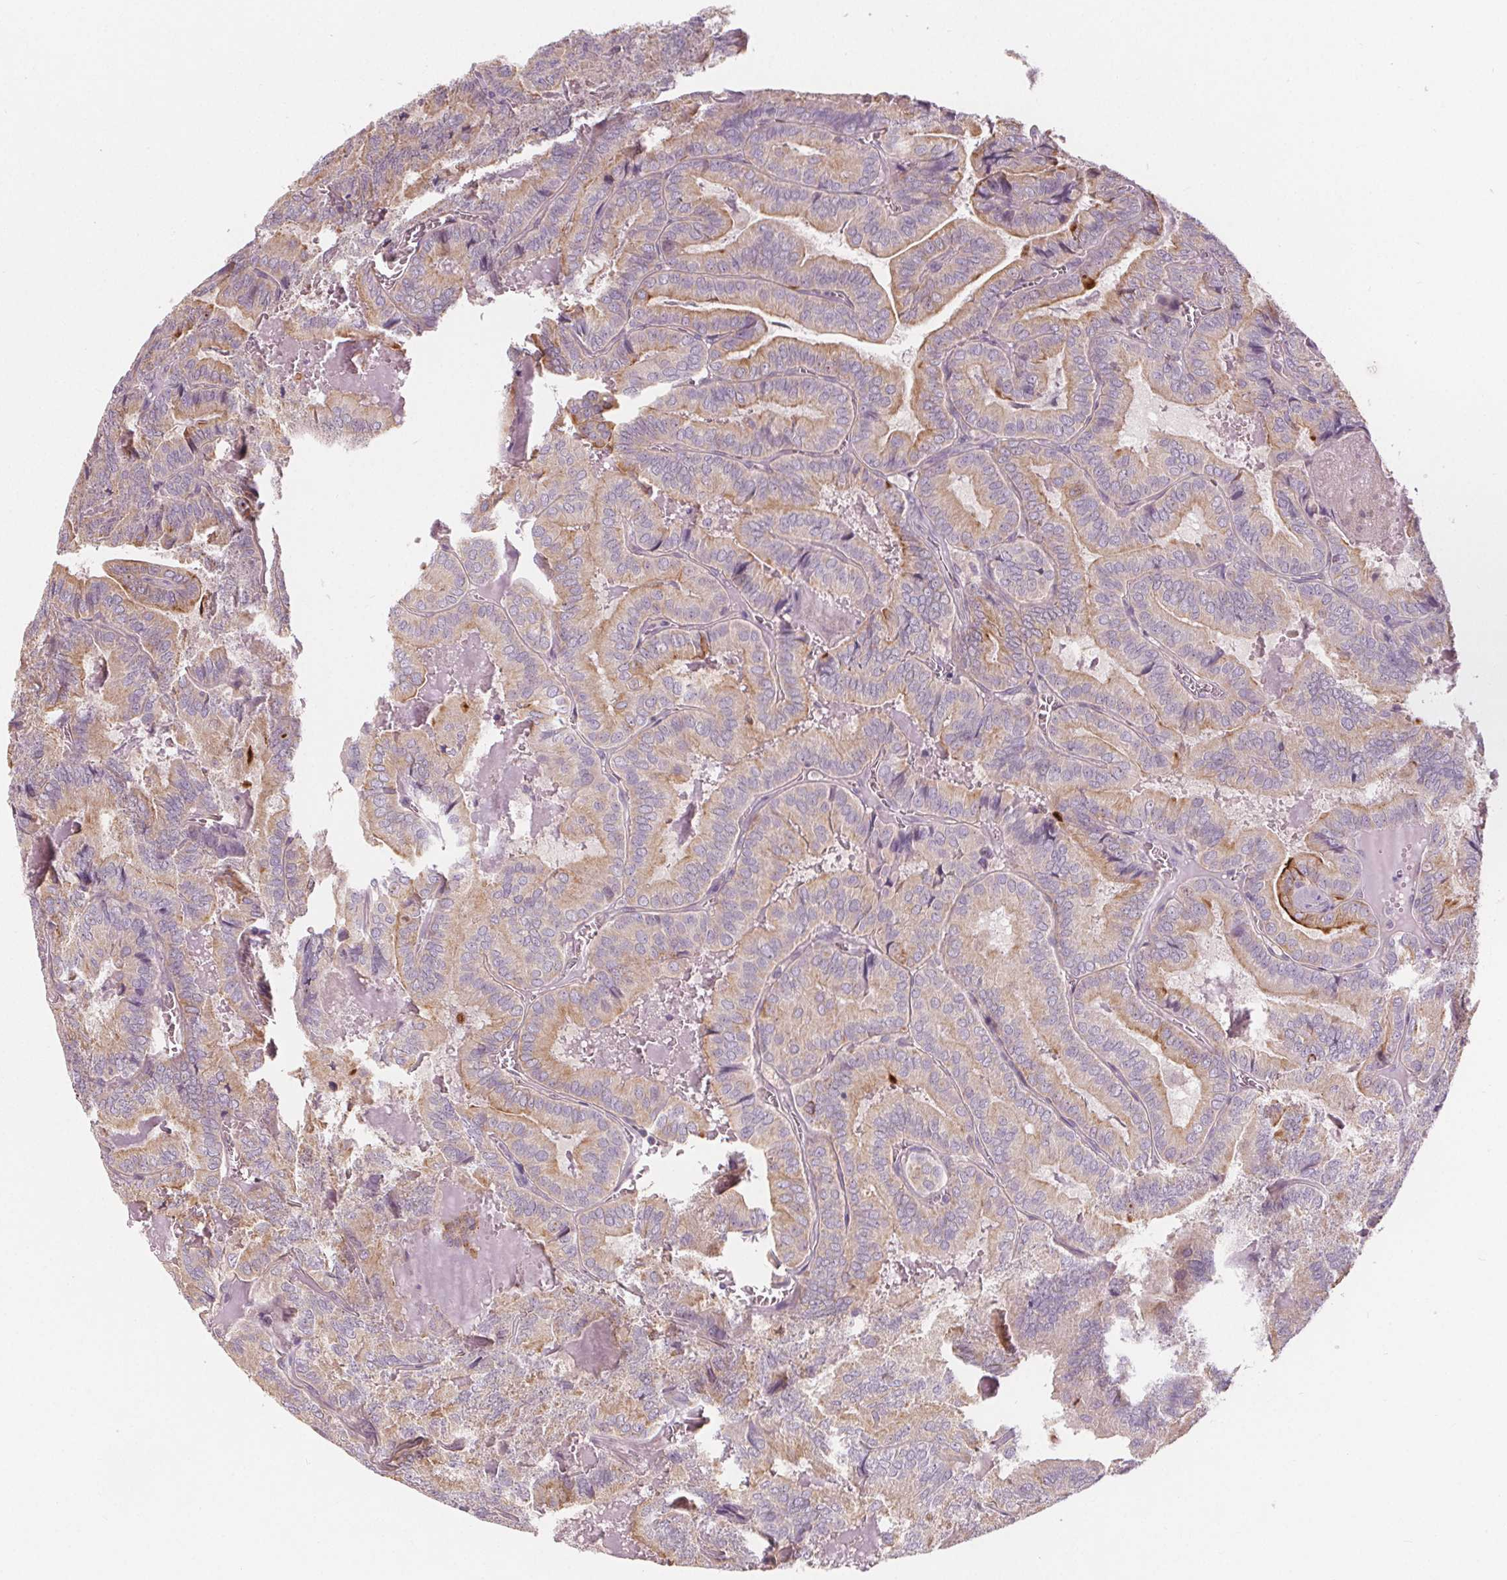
{"staining": {"intensity": "weak", "quantity": "25%-75%", "location": "cytoplasmic/membranous"}, "tissue": "thyroid cancer", "cell_type": "Tumor cells", "image_type": "cancer", "snomed": [{"axis": "morphology", "description": "Papillary adenocarcinoma, NOS"}, {"axis": "topography", "description": "Thyroid gland"}], "caption": "Protein analysis of thyroid cancer (papillary adenocarcinoma) tissue exhibits weak cytoplasmic/membranous positivity in about 25%-75% of tumor cells.", "gene": "TMEM80", "patient": {"sex": "female", "age": 75}}